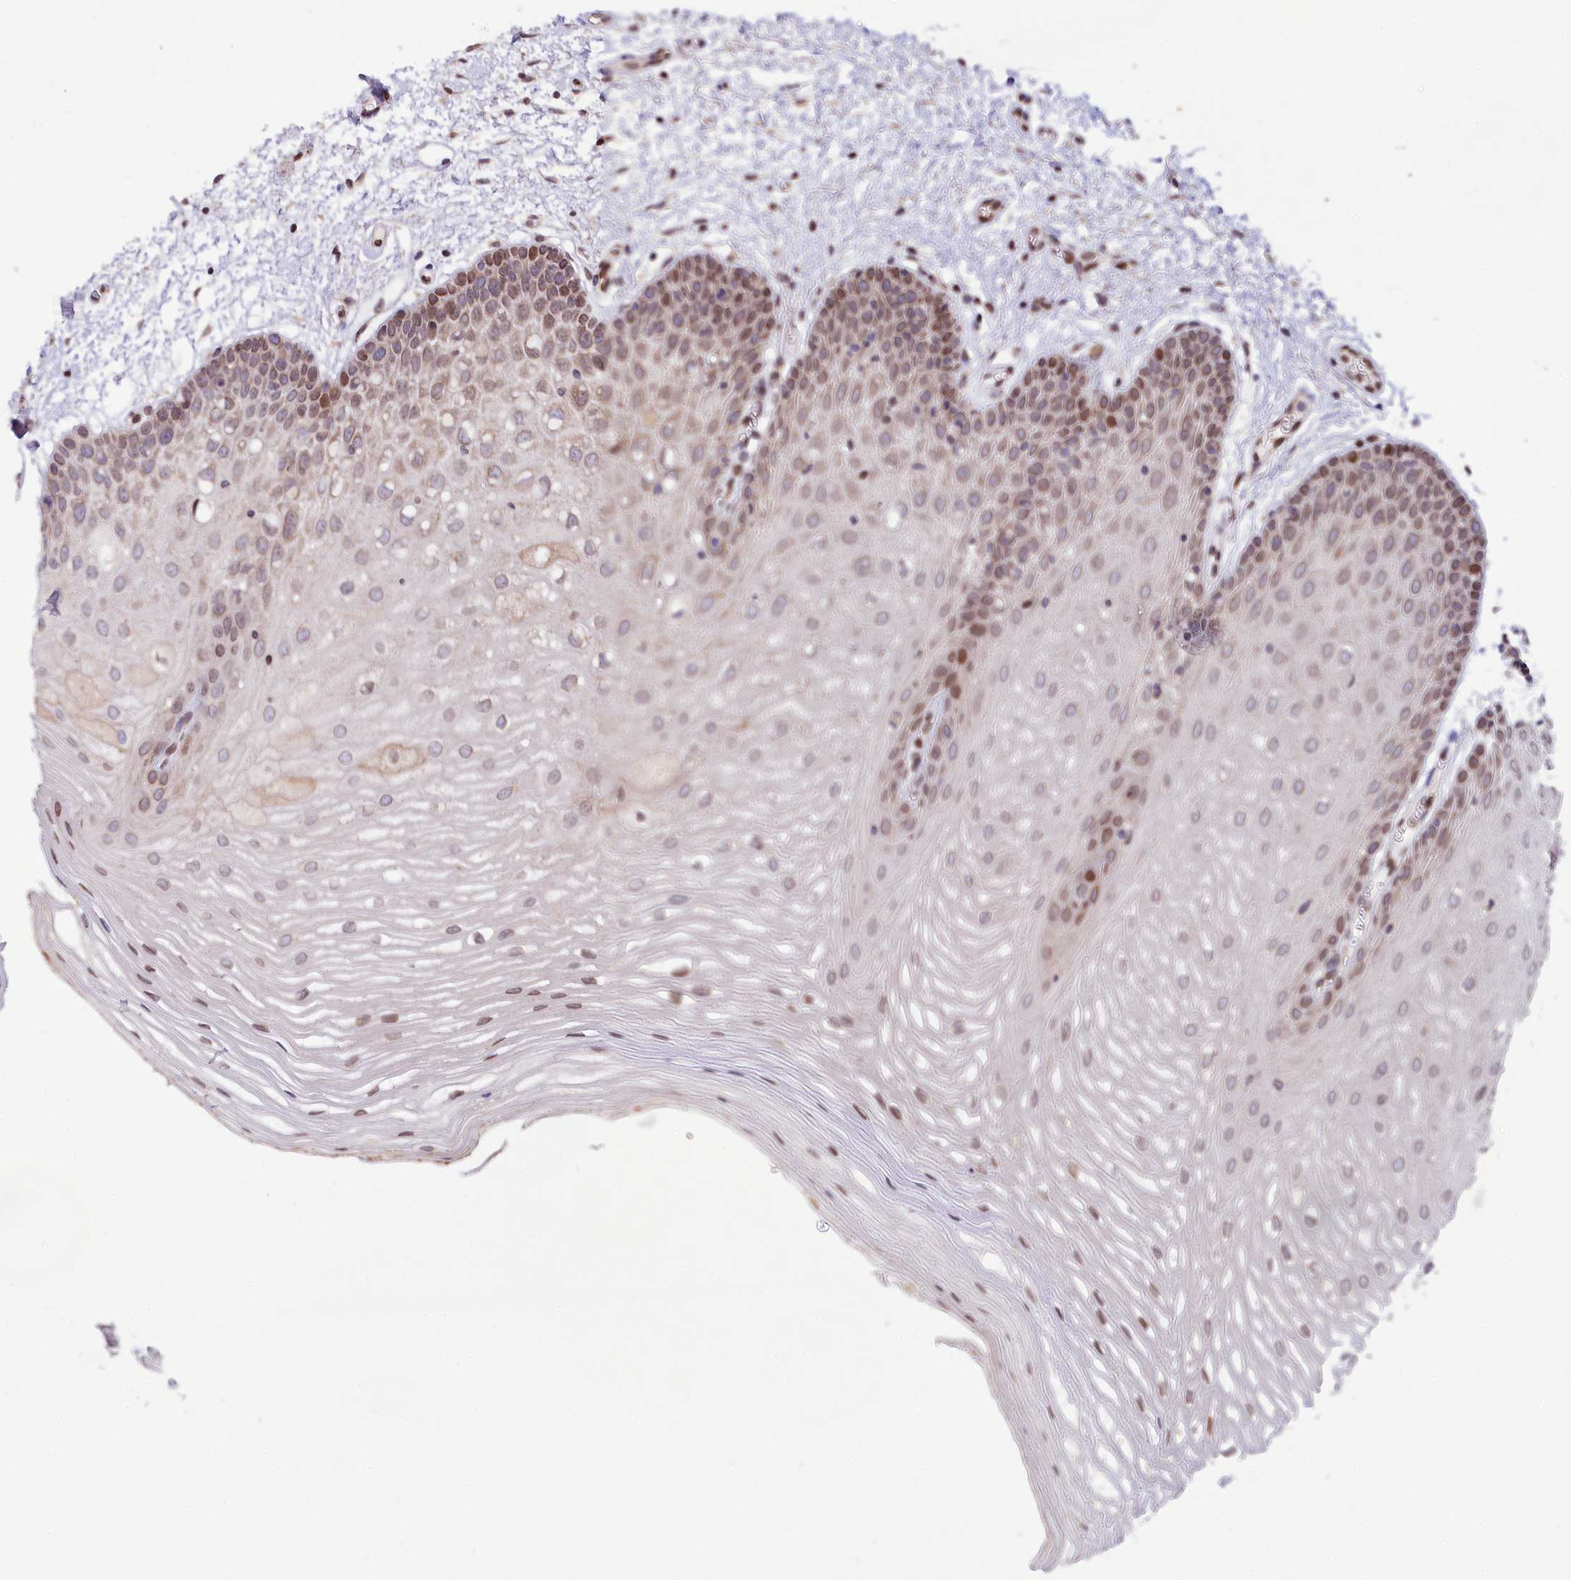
{"staining": {"intensity": "moderate", "quantity": "25%-75%", "location": "cytoplasmic/membranous"}, "tissue": "oral mucosa", "cell_type": "Squamous epithelial cells", "image_type": "normal", "snomed": [{"axis": "morphology", "description": "Normal tissue, NOS"}, {"axis": "topography", "description": "Oral tissue"}, {"axis": "topography", "description": "Tounge, NOS"}], "caption": "Oral mucosa stained with a brown dye shows moderate cytoplasmic/membranous positive expression in about 25%-75% of squamous epithelial cells.", "gene": "ZNF226", "patient": {"sex": "female", "age": 73}}